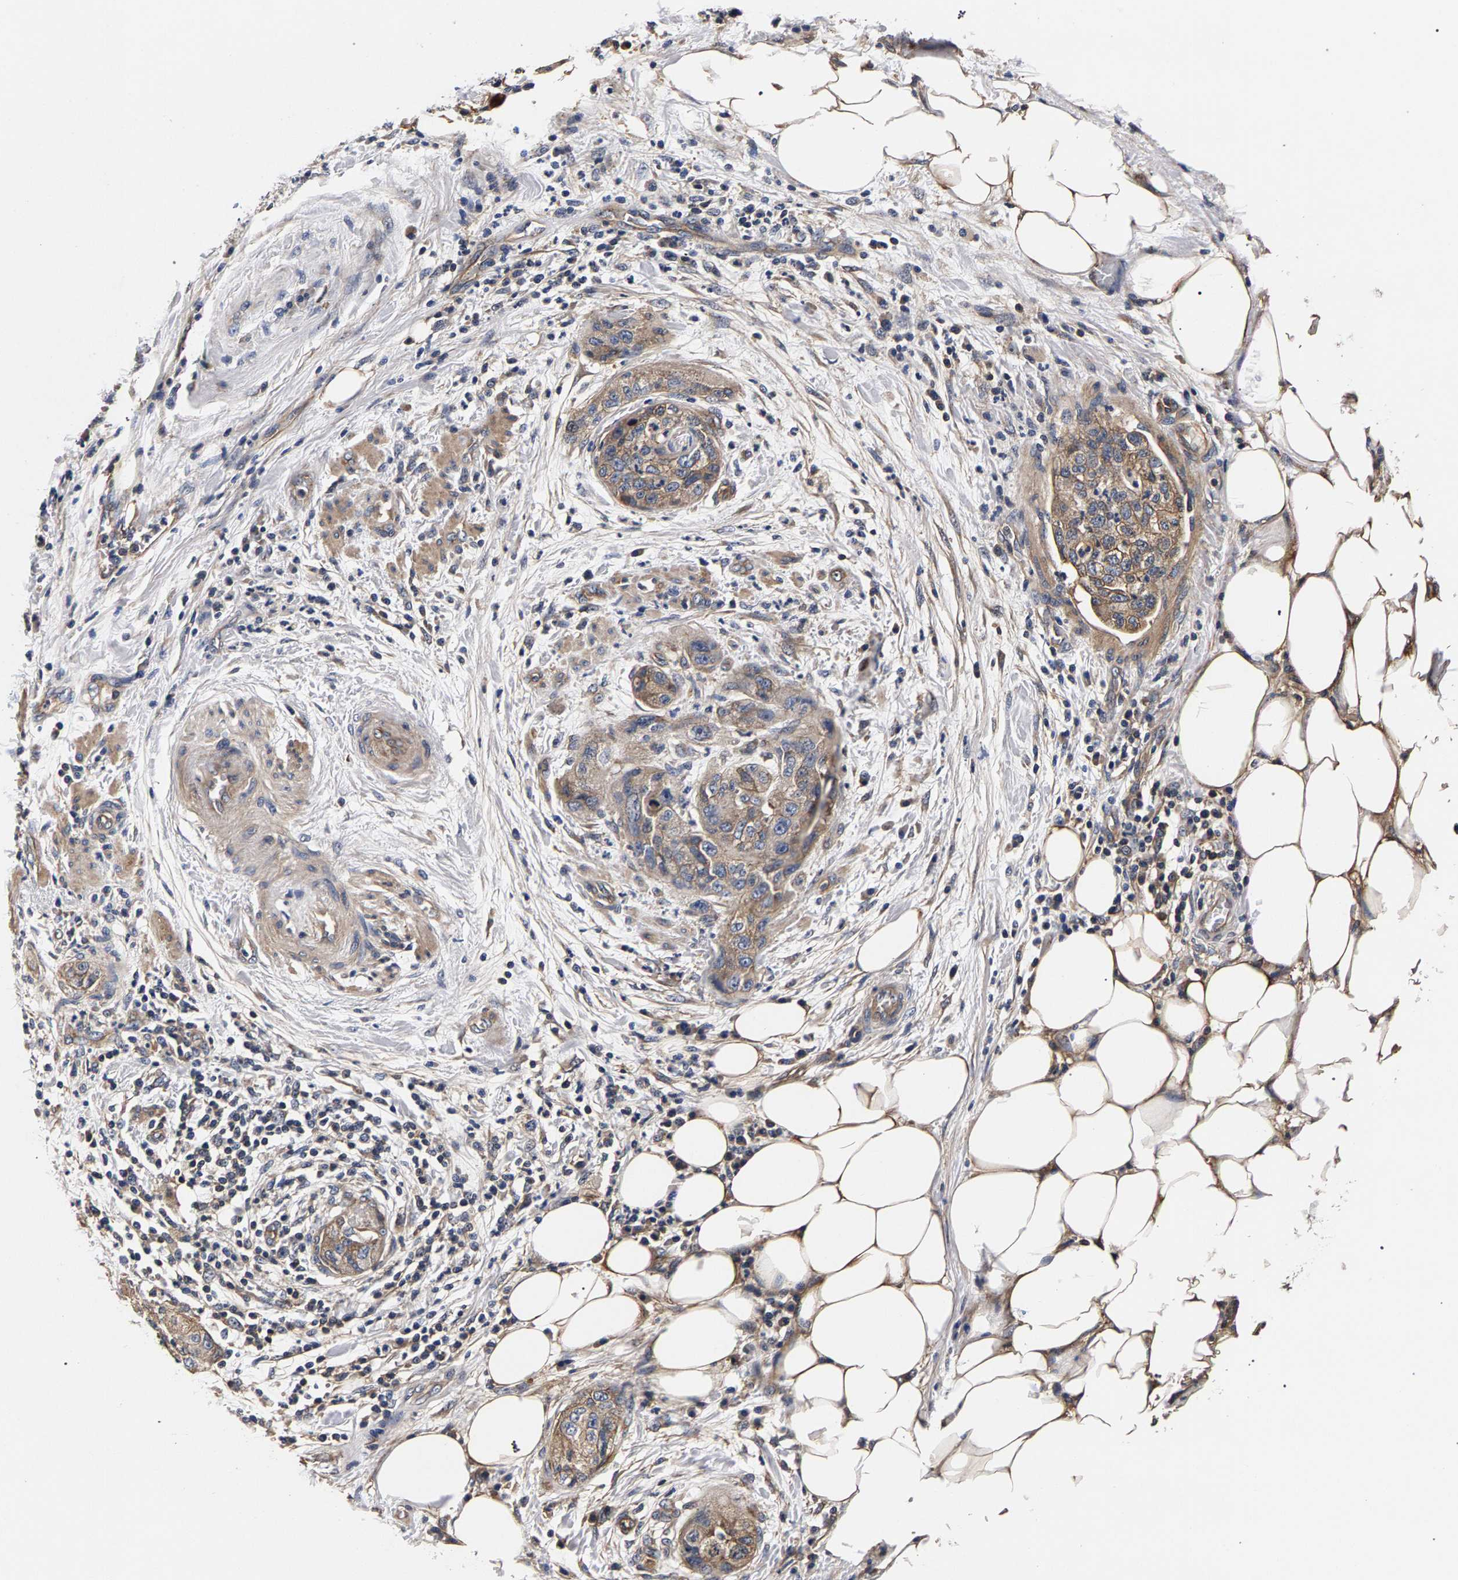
{"staining": {"intensity": "moderate", "quantity": ">75%", "location": "cytoplasmic/membranous"}, "tissue": "pancreatic cancer", "cell_type": "Tumor cells", "image_type": "cancer", "snomed": [{"axis": "morphology", "description": "Adenocarcinoma, NOS"}, {"axis": "topography", "description": "Pancreas"}], "caption": "Pancreatic cancer tissue displays moderate cytoplasmic/membranous staining in approximately >75% of tumor cells Using DAB (brown) and hematoxylin (blue) stains, captured at high magnification using brightfield microscopy.", "gene": "MARCHF7", "patient": {"sex": "female", "age": 78}}